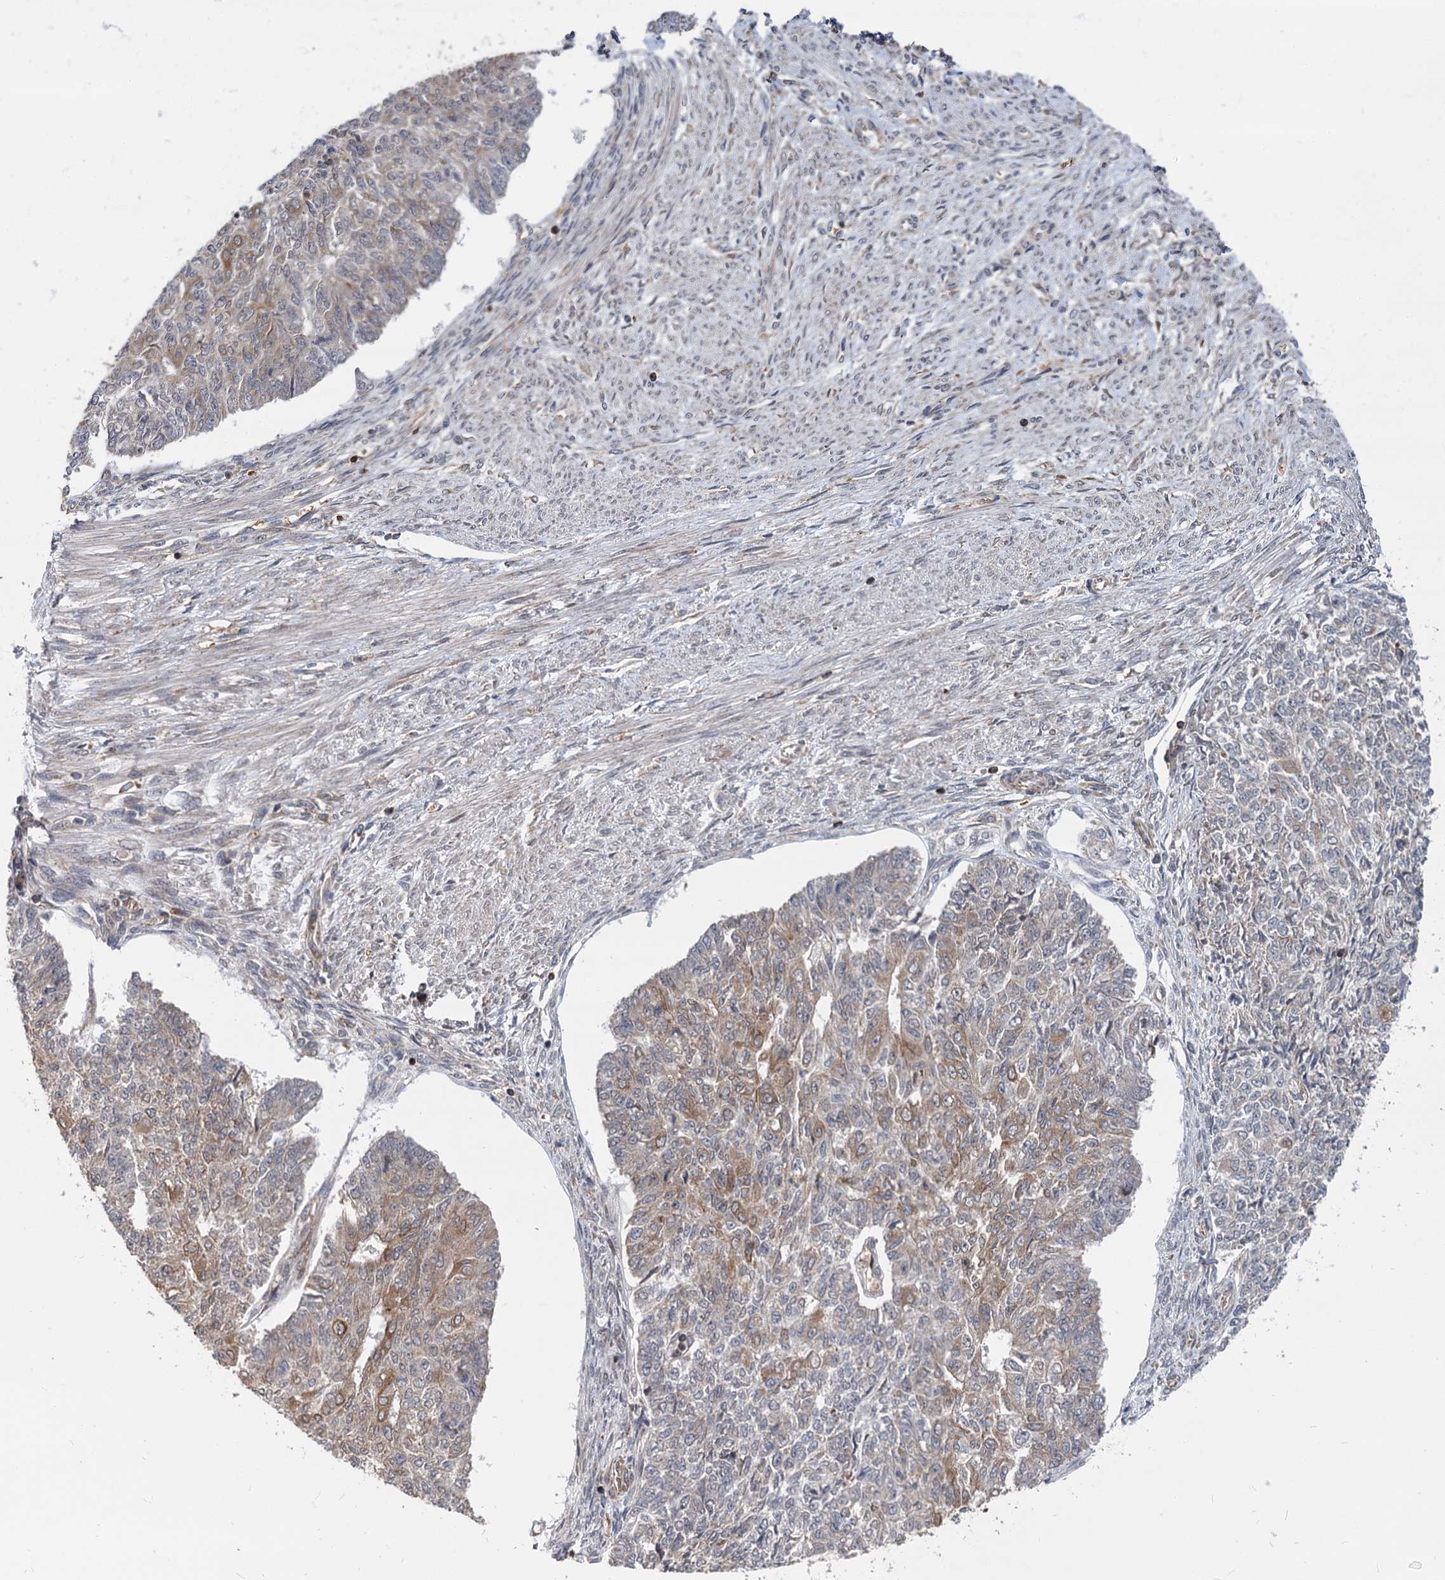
{"staining": {"intensity": "moderate", "quantity": "25%-75%", "location": "cytoplasmic/membranous"}, "tissue": "endometrial cancer", "cell_type": "Tumor cells", "image_type": "cancer", "snomed": [{"axis": "morphology", "description": "Adenocarcinoma, NOS"}, {"axis": "topography", "description": "Endometrium"}], "caption": "The immunohistochemical stain labels moderate cytoplasmic/membranous positivity in tumor cells of endometrial cancer tissue. Nuclei are stained in blue.", "gene": "STIM1", "patient": {"sex": "female", "age": 32}}